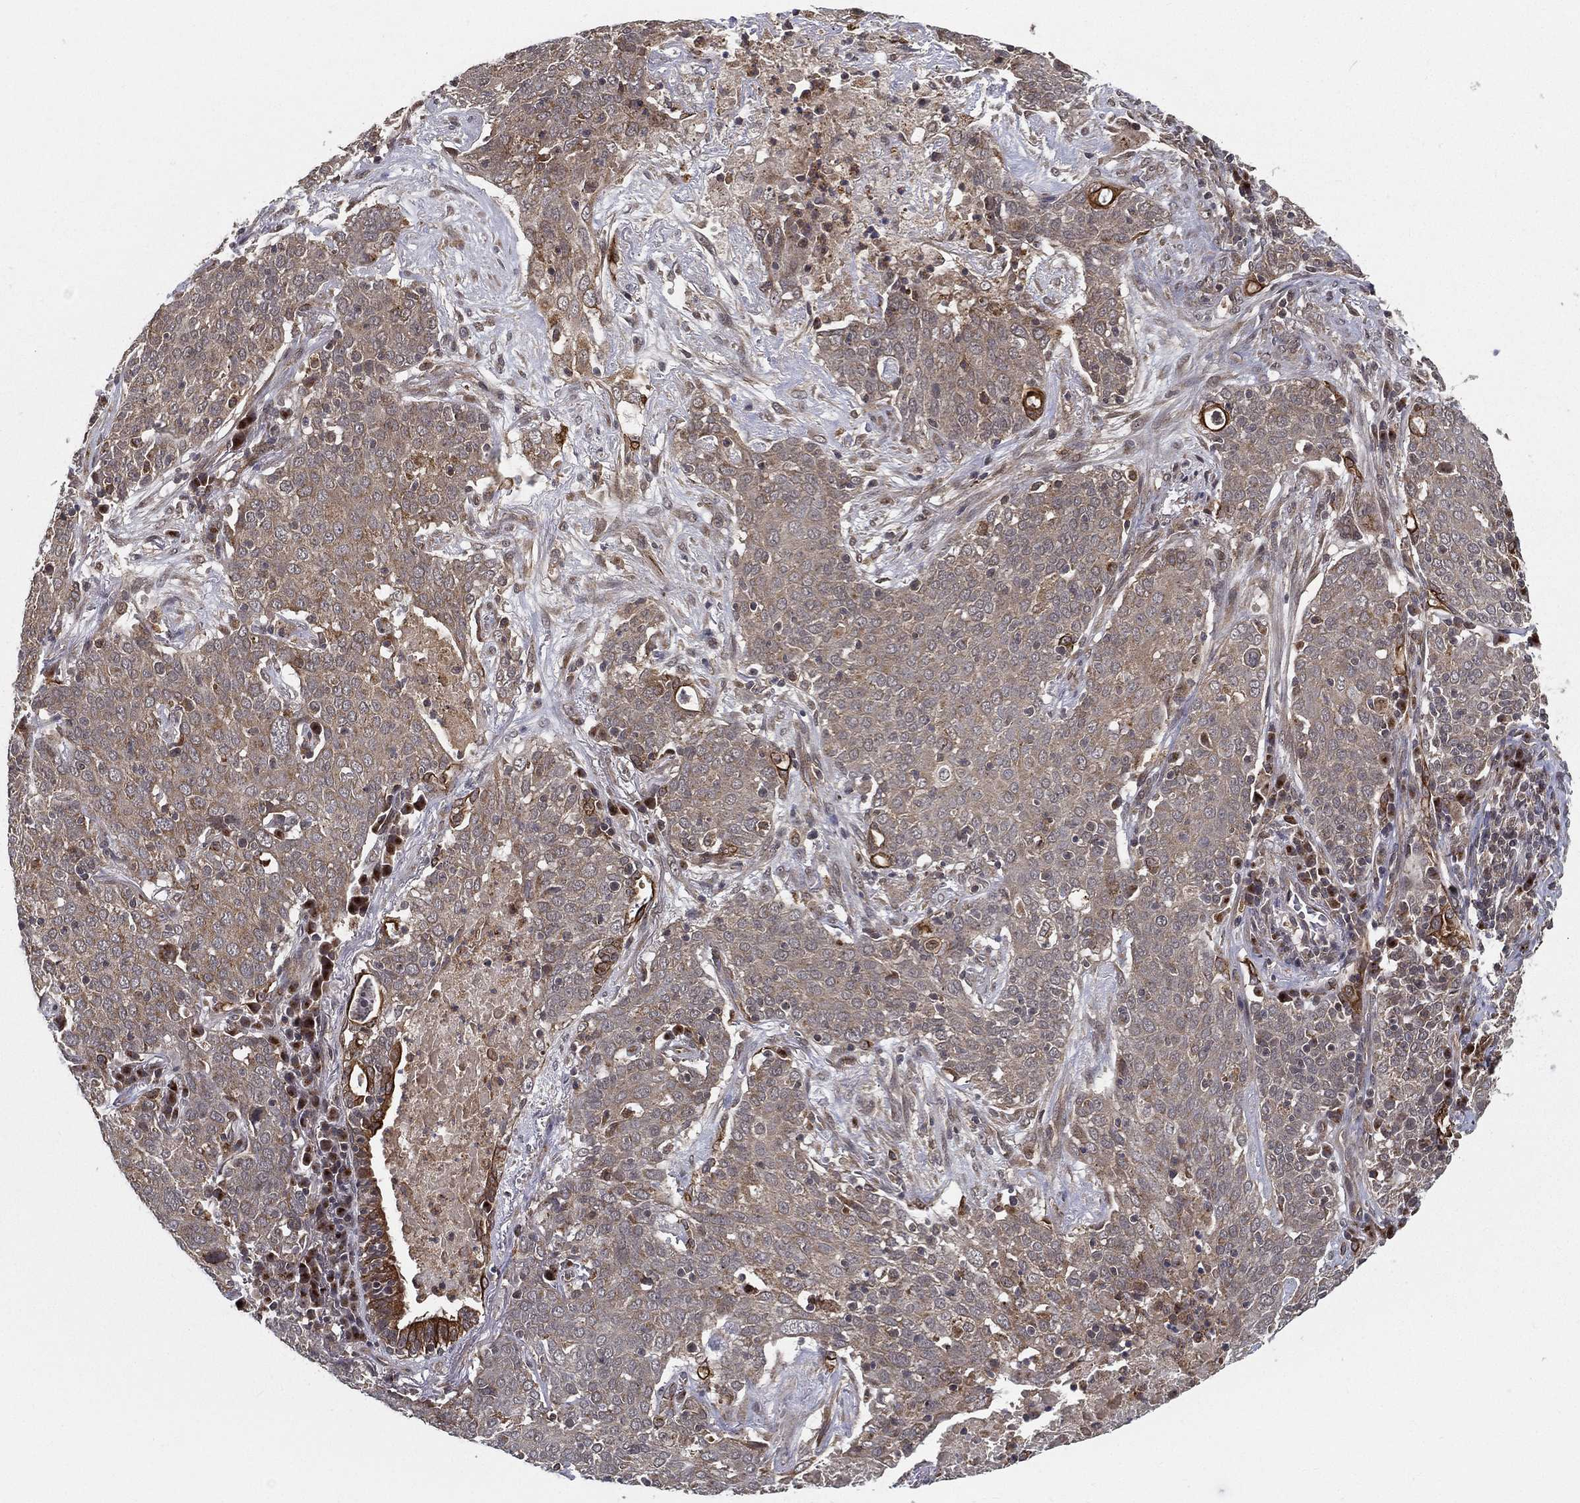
{"staining": {"intensity": "negative", "quantity": "none", "location": "none"}, "tissue": "lung cancer", "cell_type": "Tumor cells", "image_type": "cancer", "snomed": [{"axis": "morphology", "description": "Squamous cell carcinoma, NOS"}, {"axis": "topography", "description": "Lung"}], "caption": "DAB immunohistochemical staining of squamous cell carcinoma (lung) reveals no significant expression in tumor cells.", "gene": "UACA", "patient": {"sex": "male", "age": 82}}